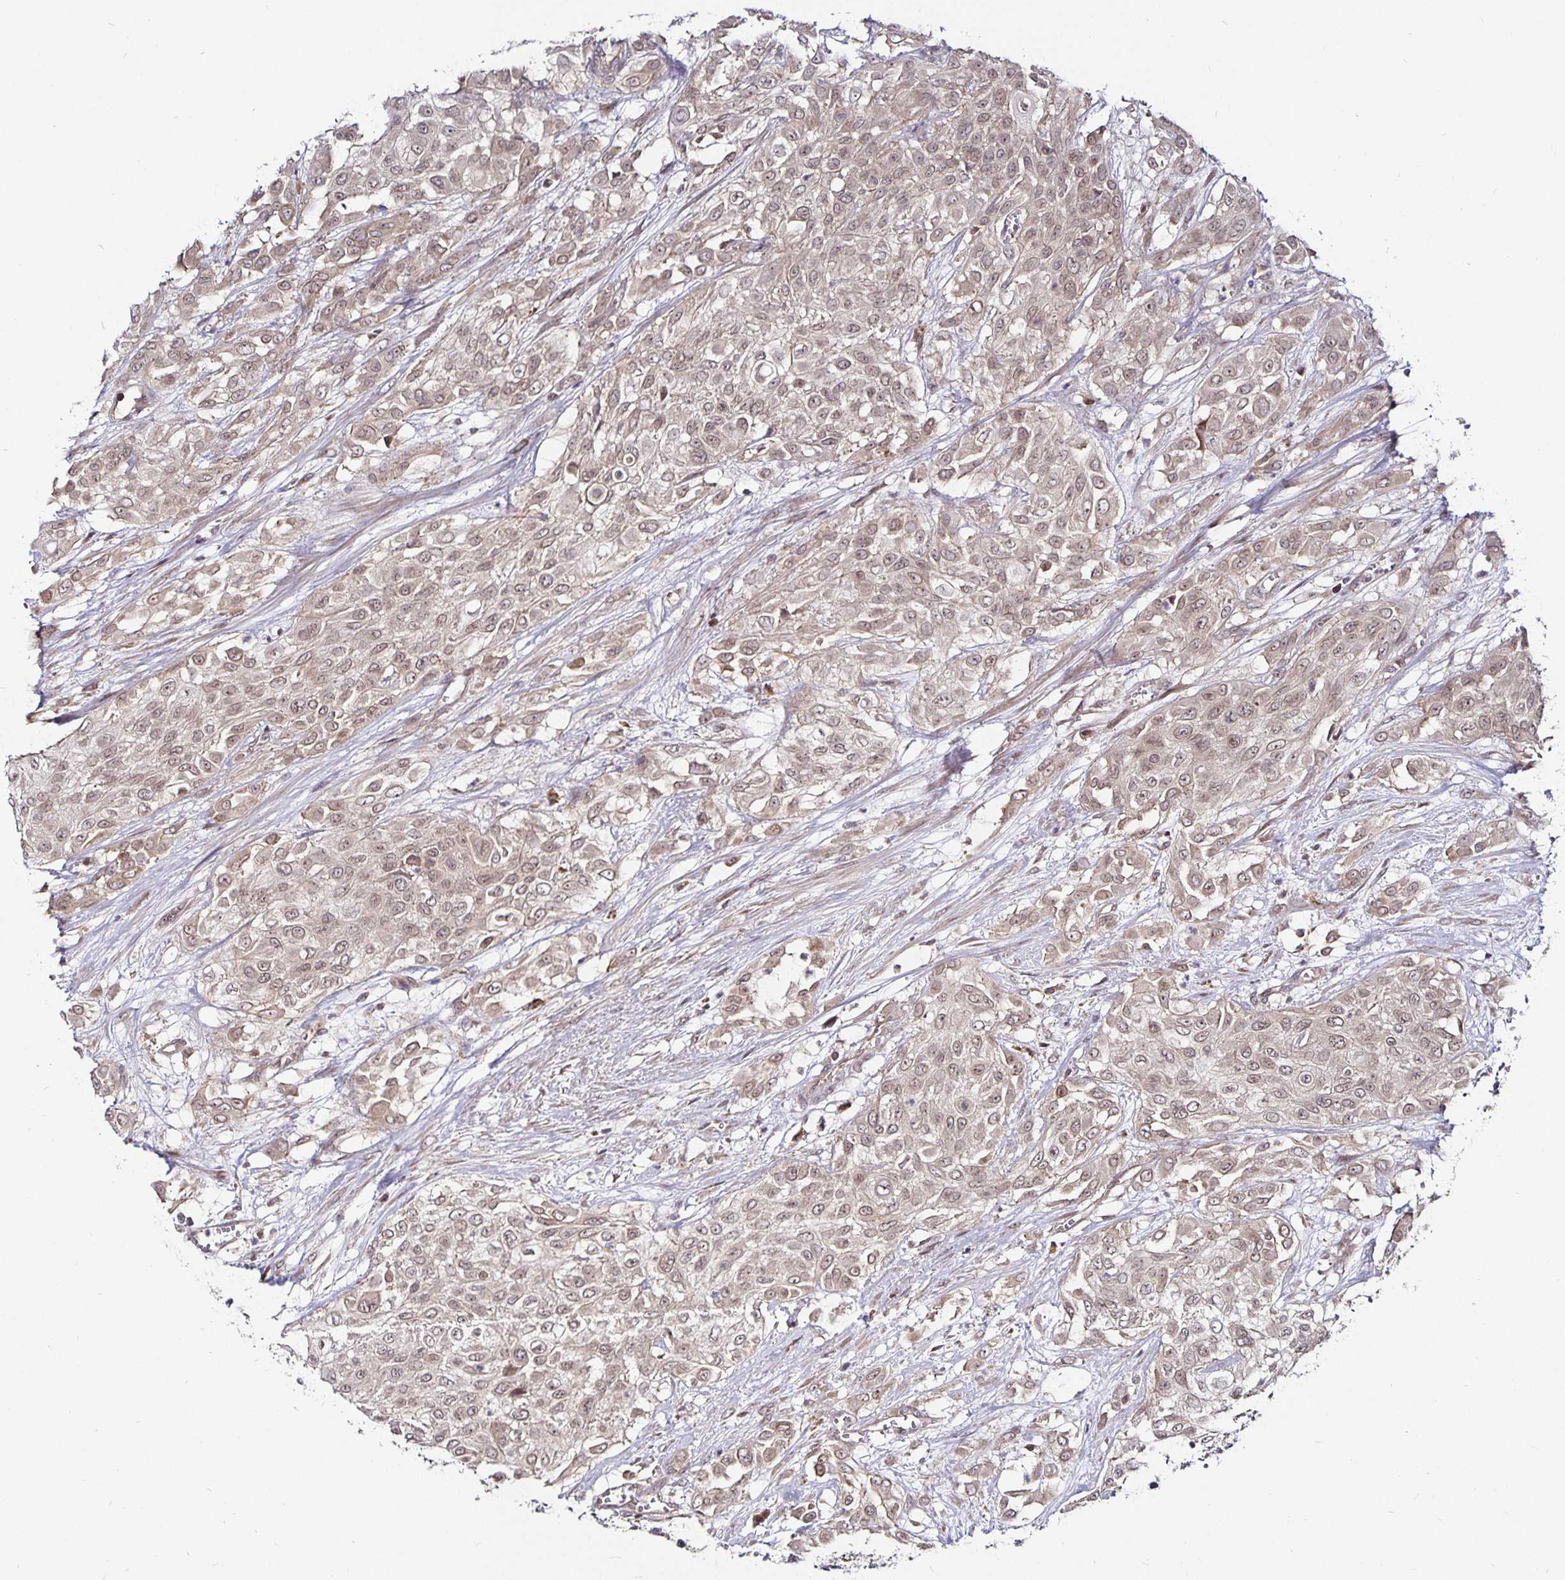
{"staining": {"intensity": "weak", "quantity": ">75%", "location": "cytoplasmic/membranous,nuclear"}, "tissue": "urothelial cancer", "cell_type": "Tumor cells", "image_type": "cancer", "snomed": [{"axis": "morphology", "description": "Urothelial carcinoma, High grade"}, {"axis": "topography", "description": "Urinary bladder"}], "caption": "High-grade urothelial carcinoma stained with DAB IHC displays low levels of weak cytoplasmic/membranous and nuclear expression in about >75% of tumor cells. (Stains: DAB in brown, nuclei in blue, Microscopy: brightfield microscopy at high magnification).", "gene": "CYP27A1", "patient": {"sex": "male", "age": 57}}